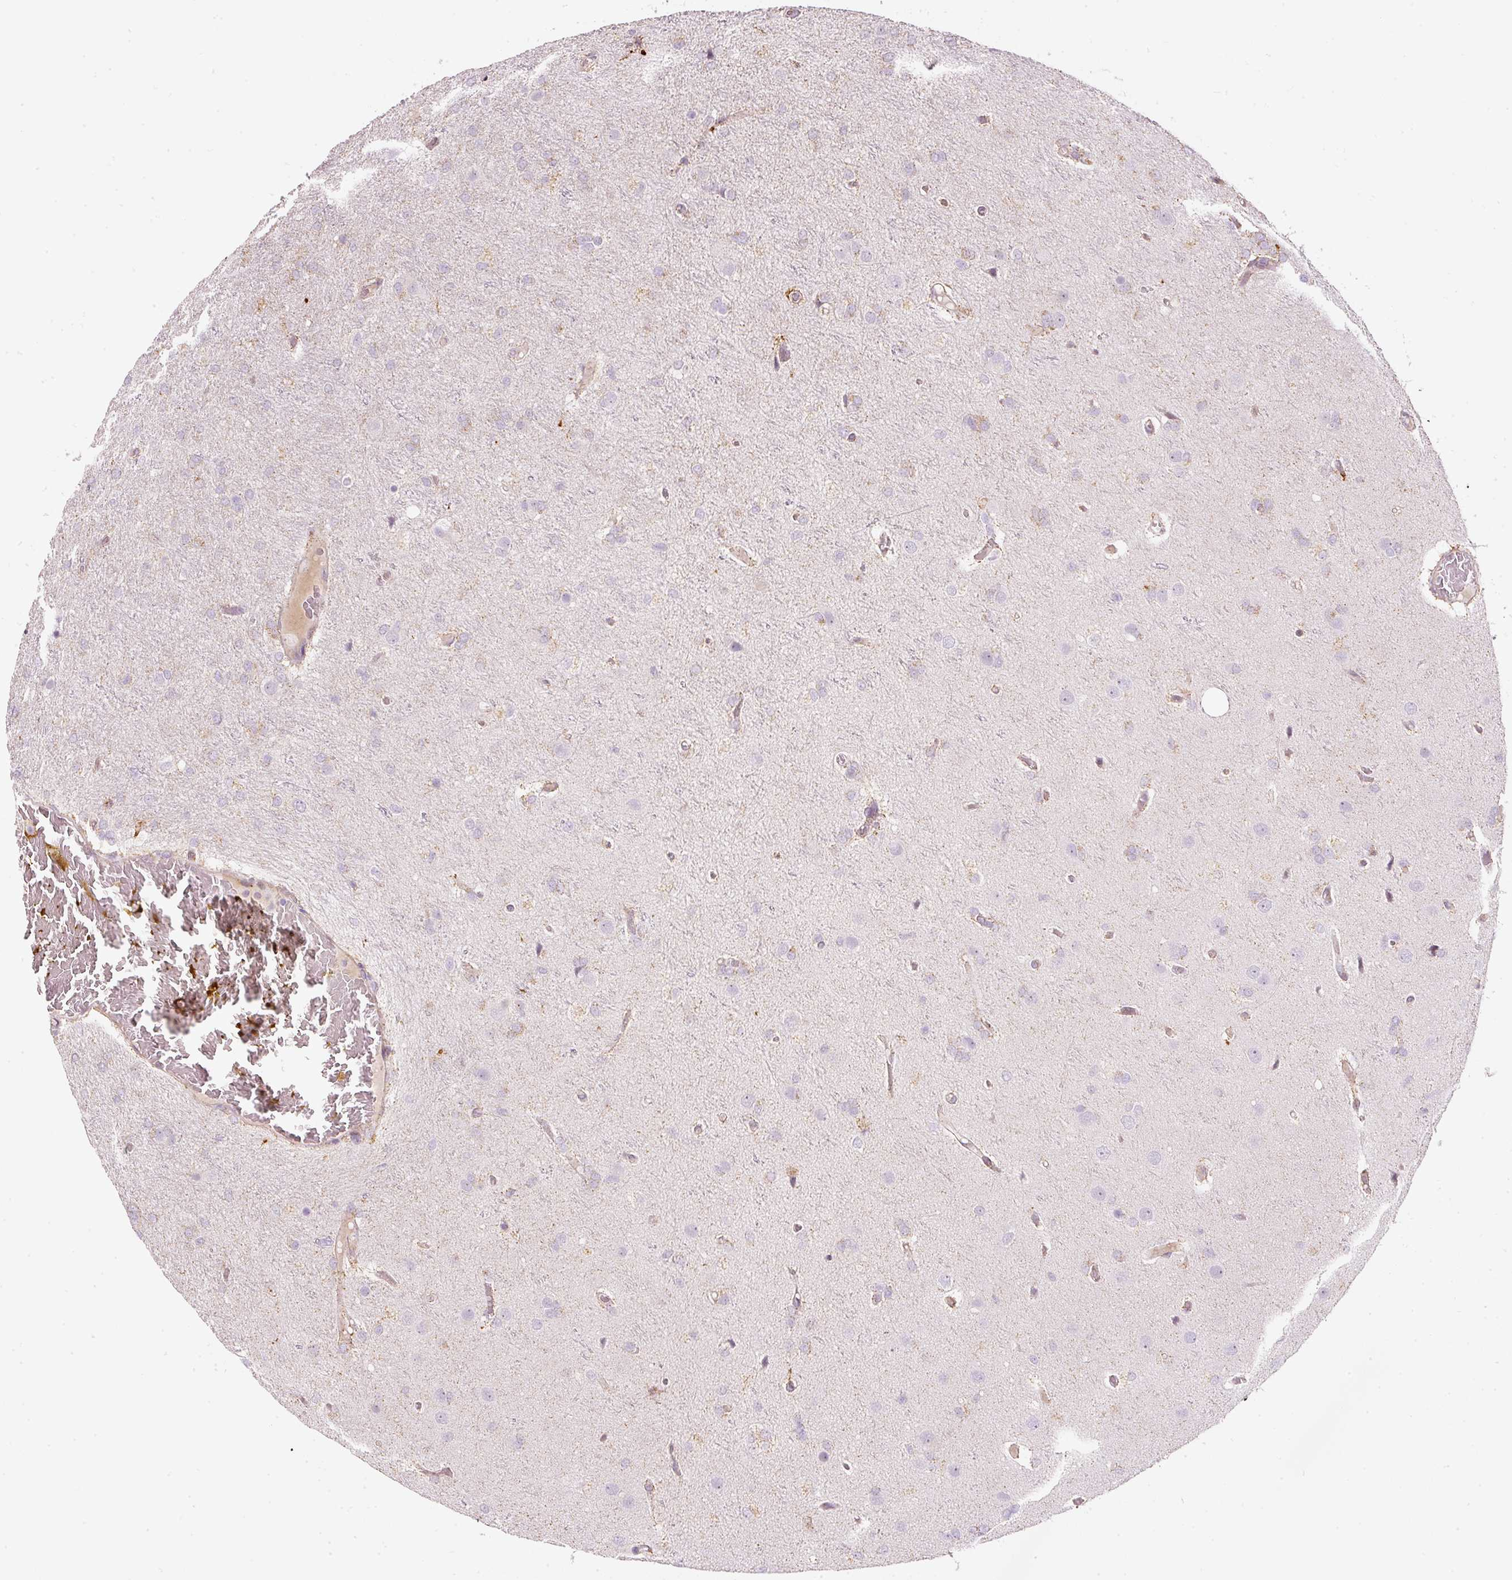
{"staining": {"intensity": "negative", "quantity": "none", "location": "none"}, "tissue": "glioma", "cell_type": "Tumor cells", "image_type": "cancer", "snomed": [{"axis": "morphology", "description": "Glioma, malignant, High grade"}, {"axis": "topography", "description": "Brain"}], "caption": "This histopathology image is of malignant glioma (high-grade) stained with immunohistochemistry to label a protein in brown with the nuclei are counter-stained blue. There is no staining in tumor cells.", "gene": "RNF39", "patient": {"sex": "female", "age": 74}}